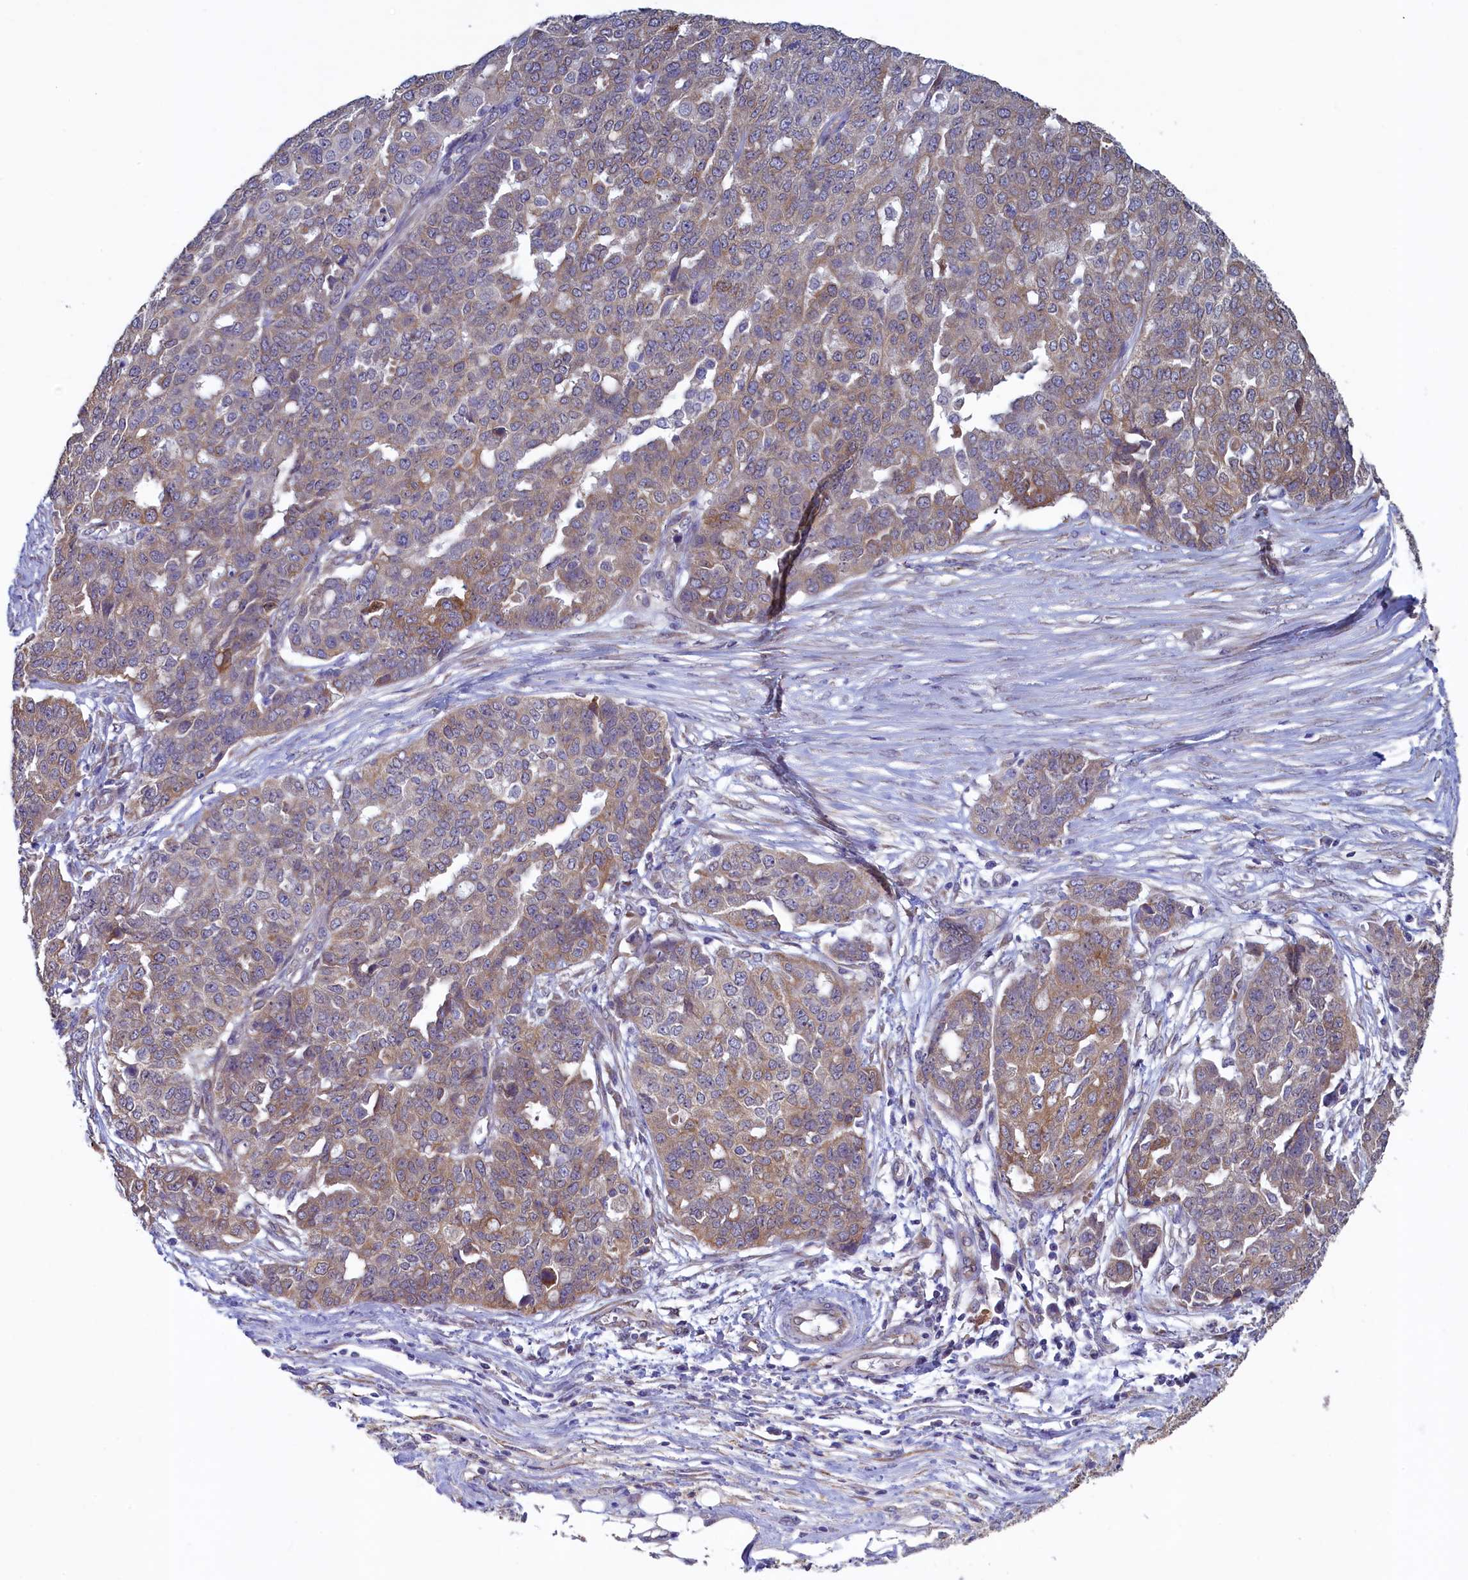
{"staining": {"intensity": "moderate", "quantity": "<25%", "location": "cytoplasmic/membranous"}, "tissue": "ovarian cancer", "cell_type": "Tumor cells", "image_type": "cancer", "snomed": [{"axis": "morphology", "description": "Cystadenocarcinoma, serous, NOS"}, {"axis": "topography", "description": "Soft tissue"}, {"axis": "topography", "description": "Ovary"}], "caption": "Protein staining of ovarian serous cystadenocarcinoma tissue demonstrates moderate cytoplasmic/membranous expression in about <25% of tumor cells.", "gene": "SPATA2L", "patient": {"sex": "female", "age": 57}}